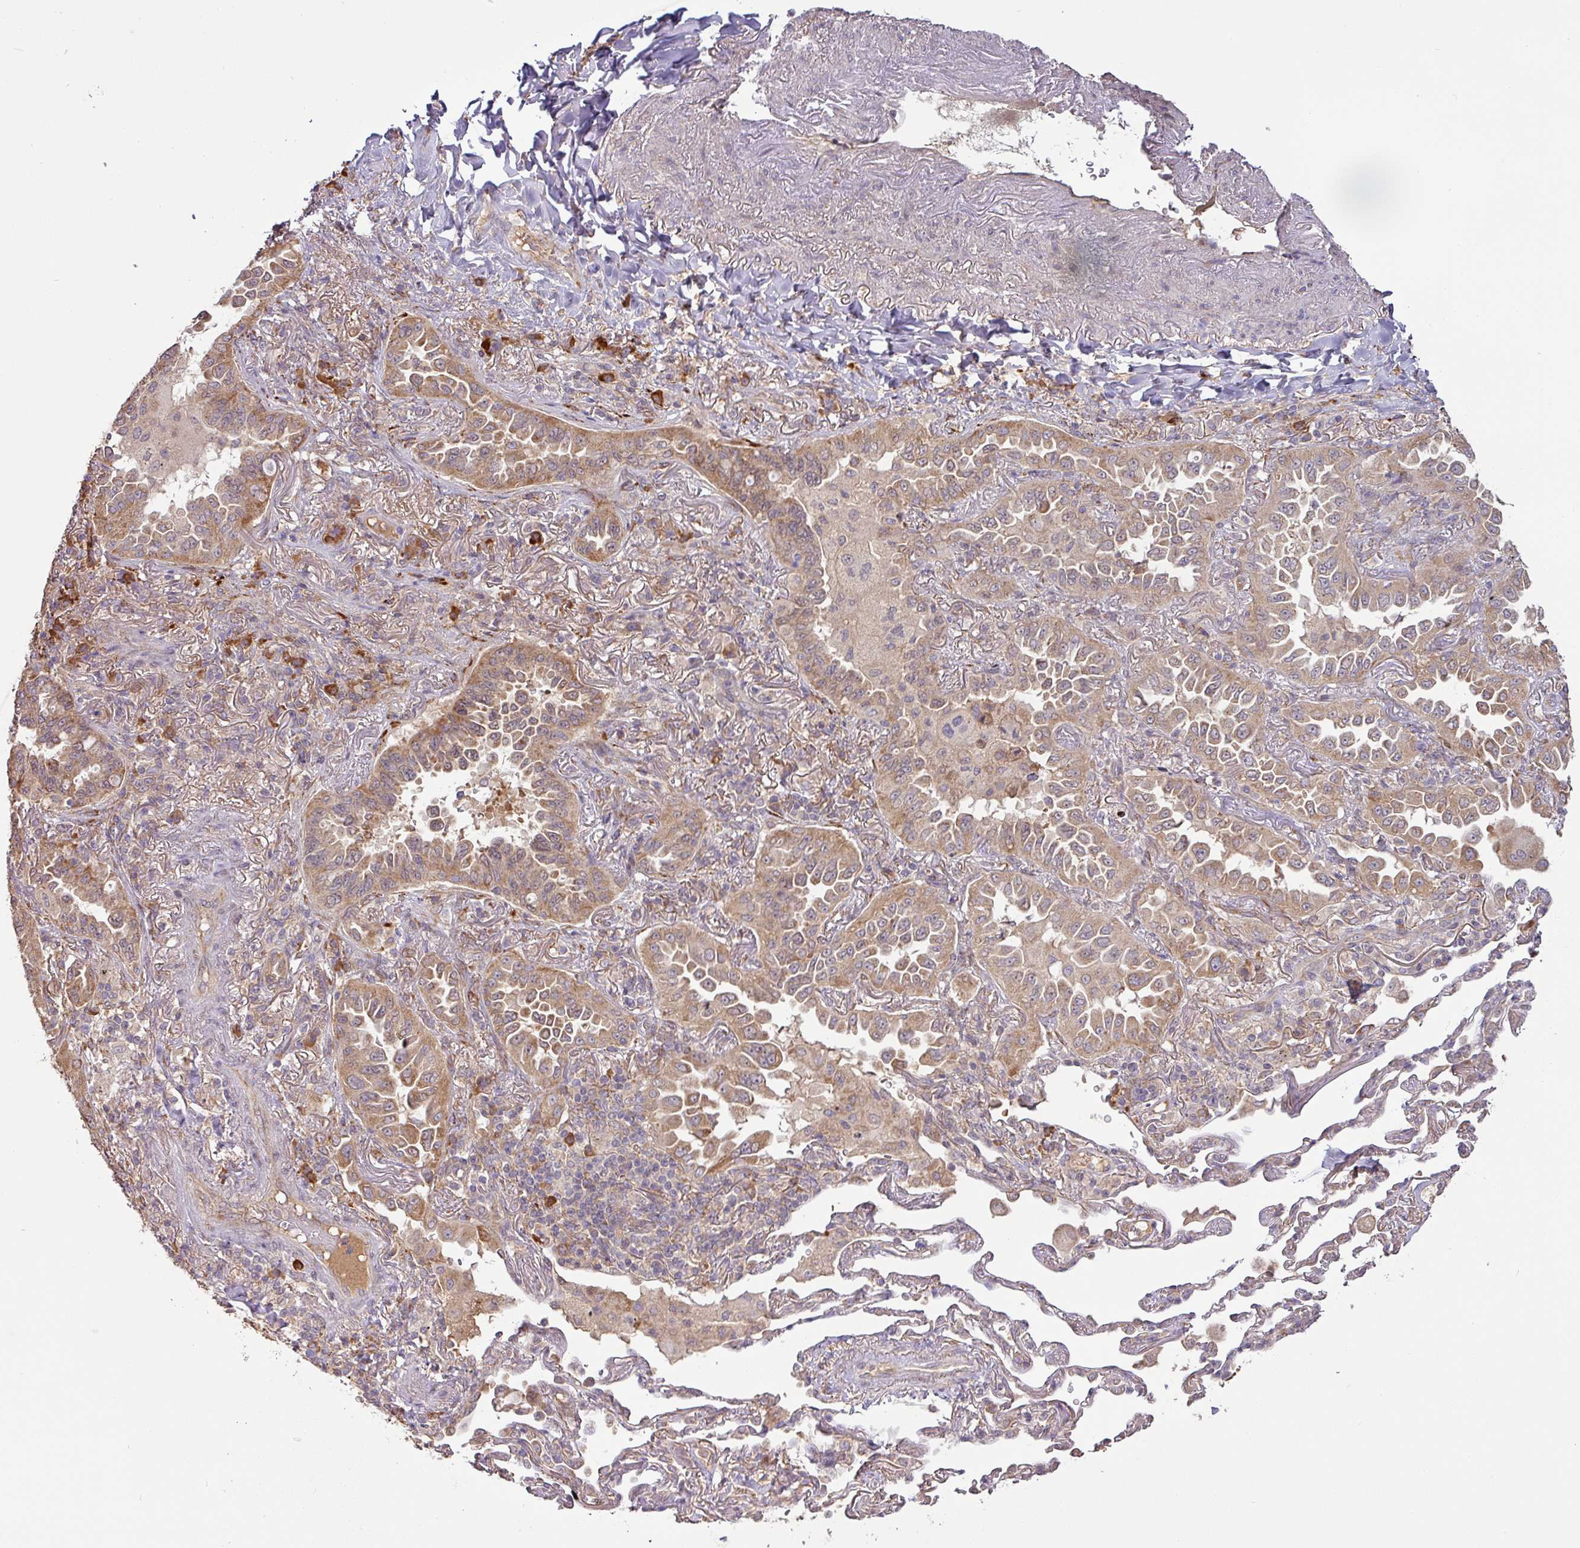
{"staining": {"intensity": "moderate", "quantity": ">75%", "location": "cytoplasmic/membranous"}, "tissue": "lung cancer", "cell_type": "Tumor cells", "image_type": "cancer", "snomed": [{"axis": "morphology", "description": "Adenocarcinoma, NOS"}, {"axis": "topography", "description": "Lung"}], "caption": "Lung cancer was stained to show a protein in brown. There is medium levels of moderate cytoplasmic/membranous staining in approximately >75% of tumor cells. The staining was performed using DAB (3,3'-diaminobenzidine), with brown indicating positive protein expression. Nuclei are stained blue with hematoxylin.", "gene": "GALP", "patient": {"sex": "female", "age": 69}}